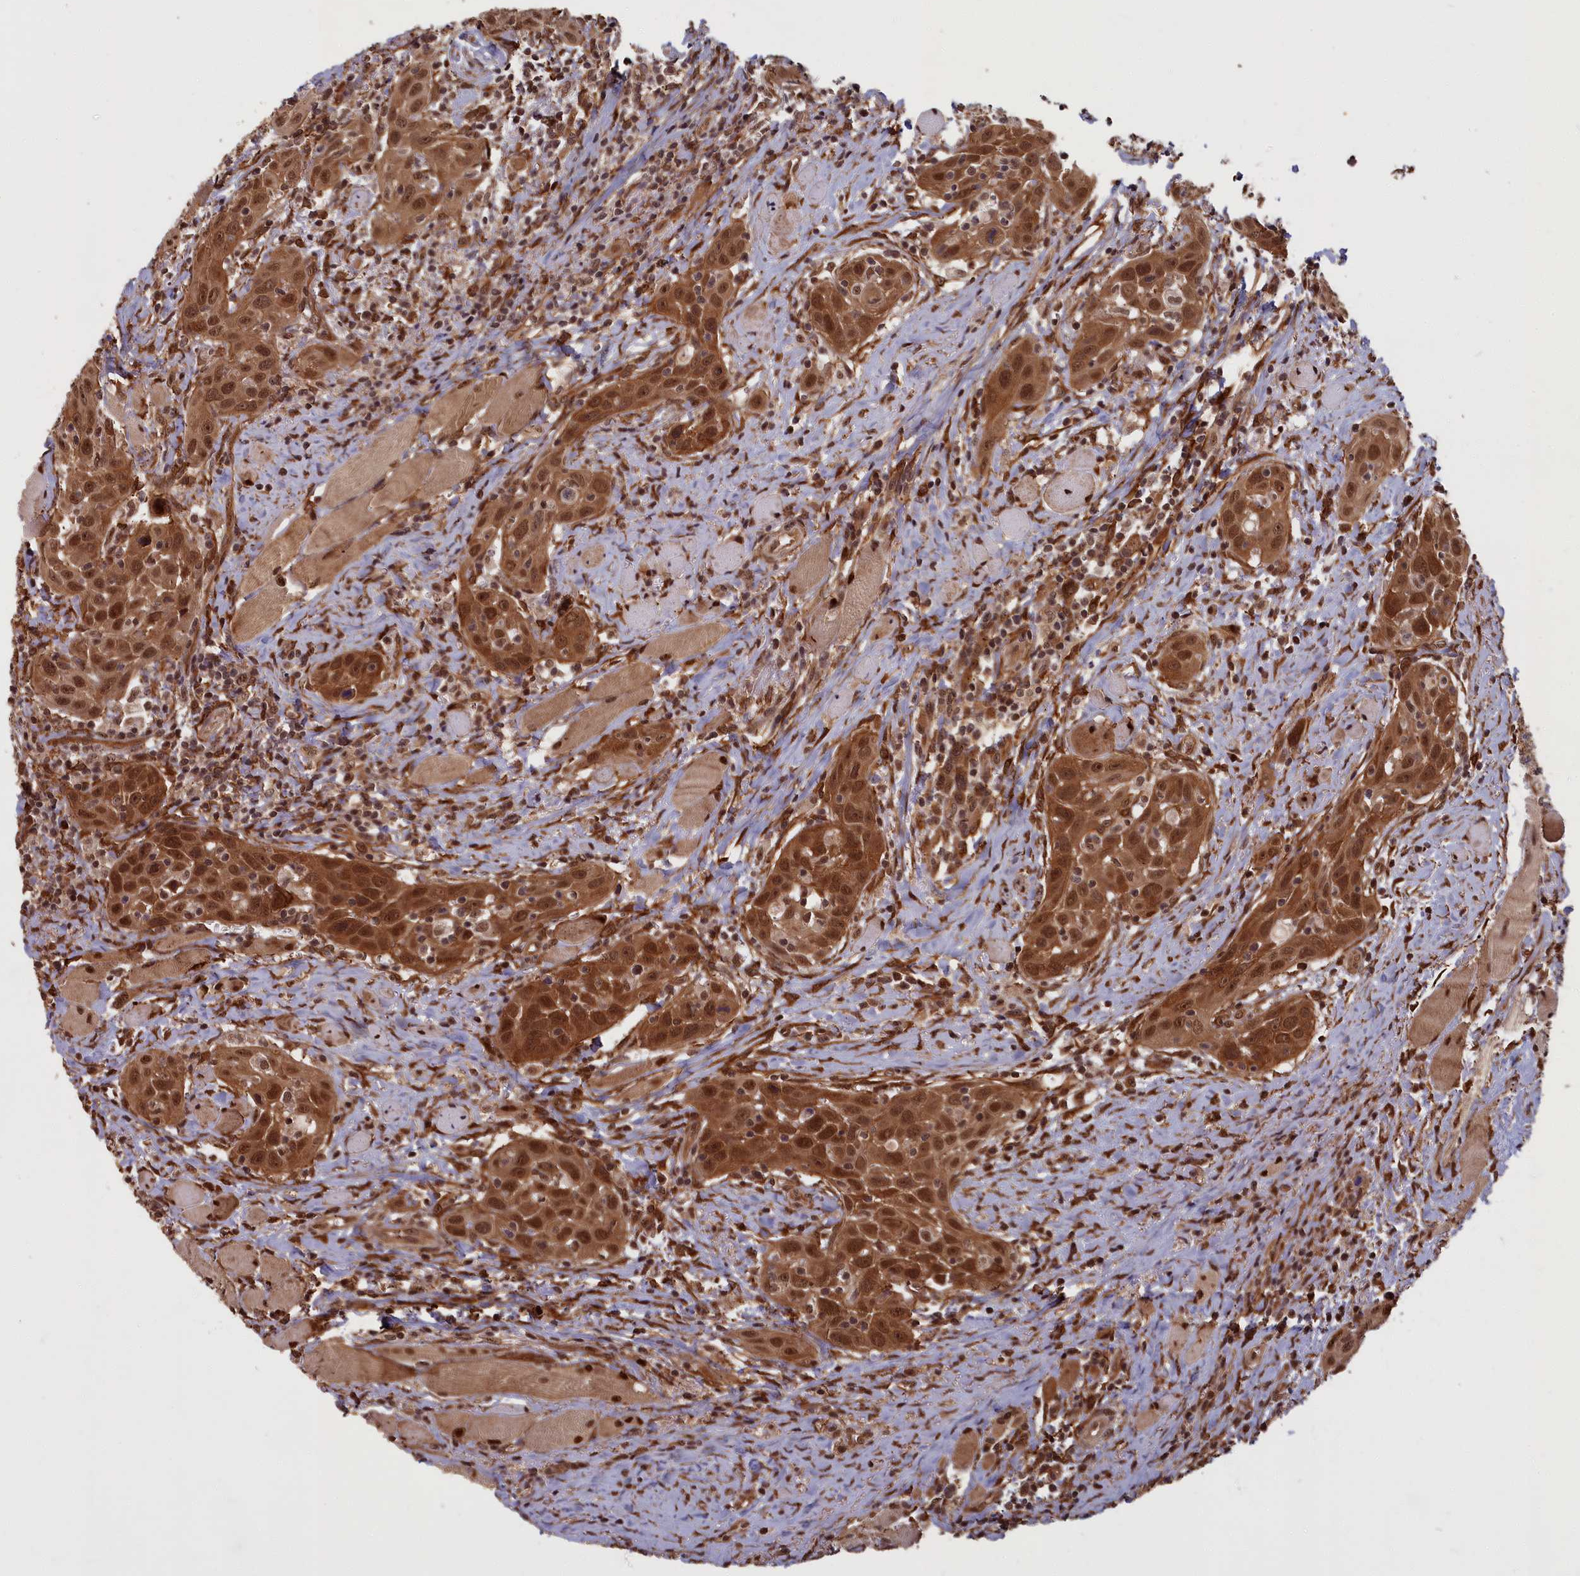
{"staining": {"intensity": "moderate", "quantity": ">75%", "location": "cytoplasmic/membranous,nuclear"}, "tissue": "head and neck cancer", "cell_type": "Tumor cells", "image_type": "cancer", "snomed": [{"axis": "morphology", "description": "Squamous cell carcinoma, NOS"}, {"axis": "topography", "description": "Oral tissue"}, {"axis": "topography", "description": "Head-Neck"}], "caption": "A photomicrograph of human head and neck cancer (squamous cell carcinoma) stained for a protein exhibits moderate cytoplasmic/membranous and nuclear brown staining in tumor cells.", "gene": "HIF3A", "patient": {"sex": "female", "age": 50}}